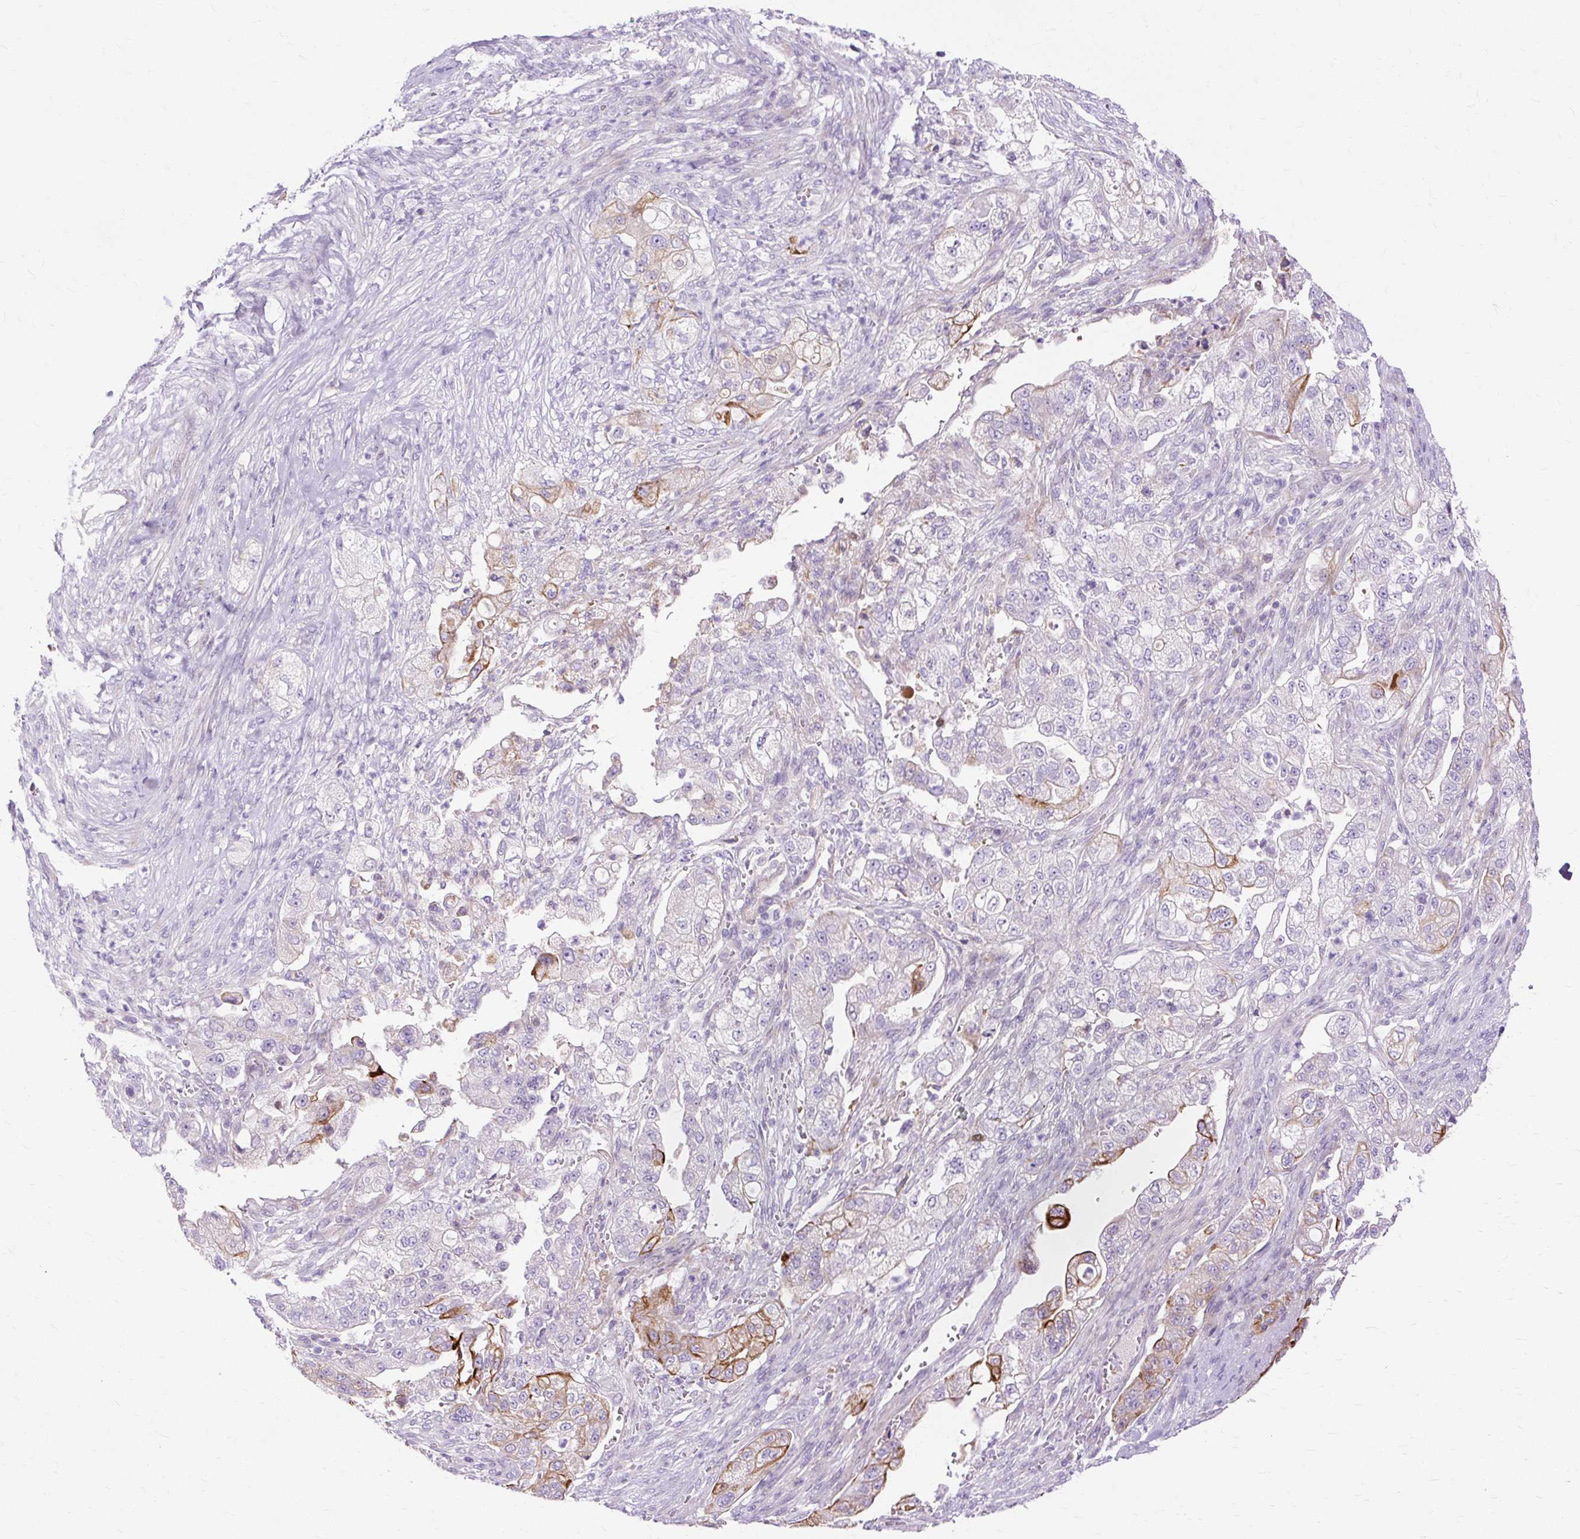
{"staining": {"intensity": "moderate", "quantity": "<25%", "location": "cytoplasmic/membranous"}, "tissue": "pancreatic cancer", "cell_type": "Tumor cells", "image_type": "cancer", "snomed": [{"axis": "morphology", "description": "Adenocarcinoma, NOS"}, {"axis": "topography", "description": "Pancreas"}], "caption": "Adenocarcinoma (pancreatic) tissue shows moderate cytoplasmic/membranous staining in approximately <25% of tumor cells", "gene": "DCTN4", "patient": {"sex": "female", "age": 78}}